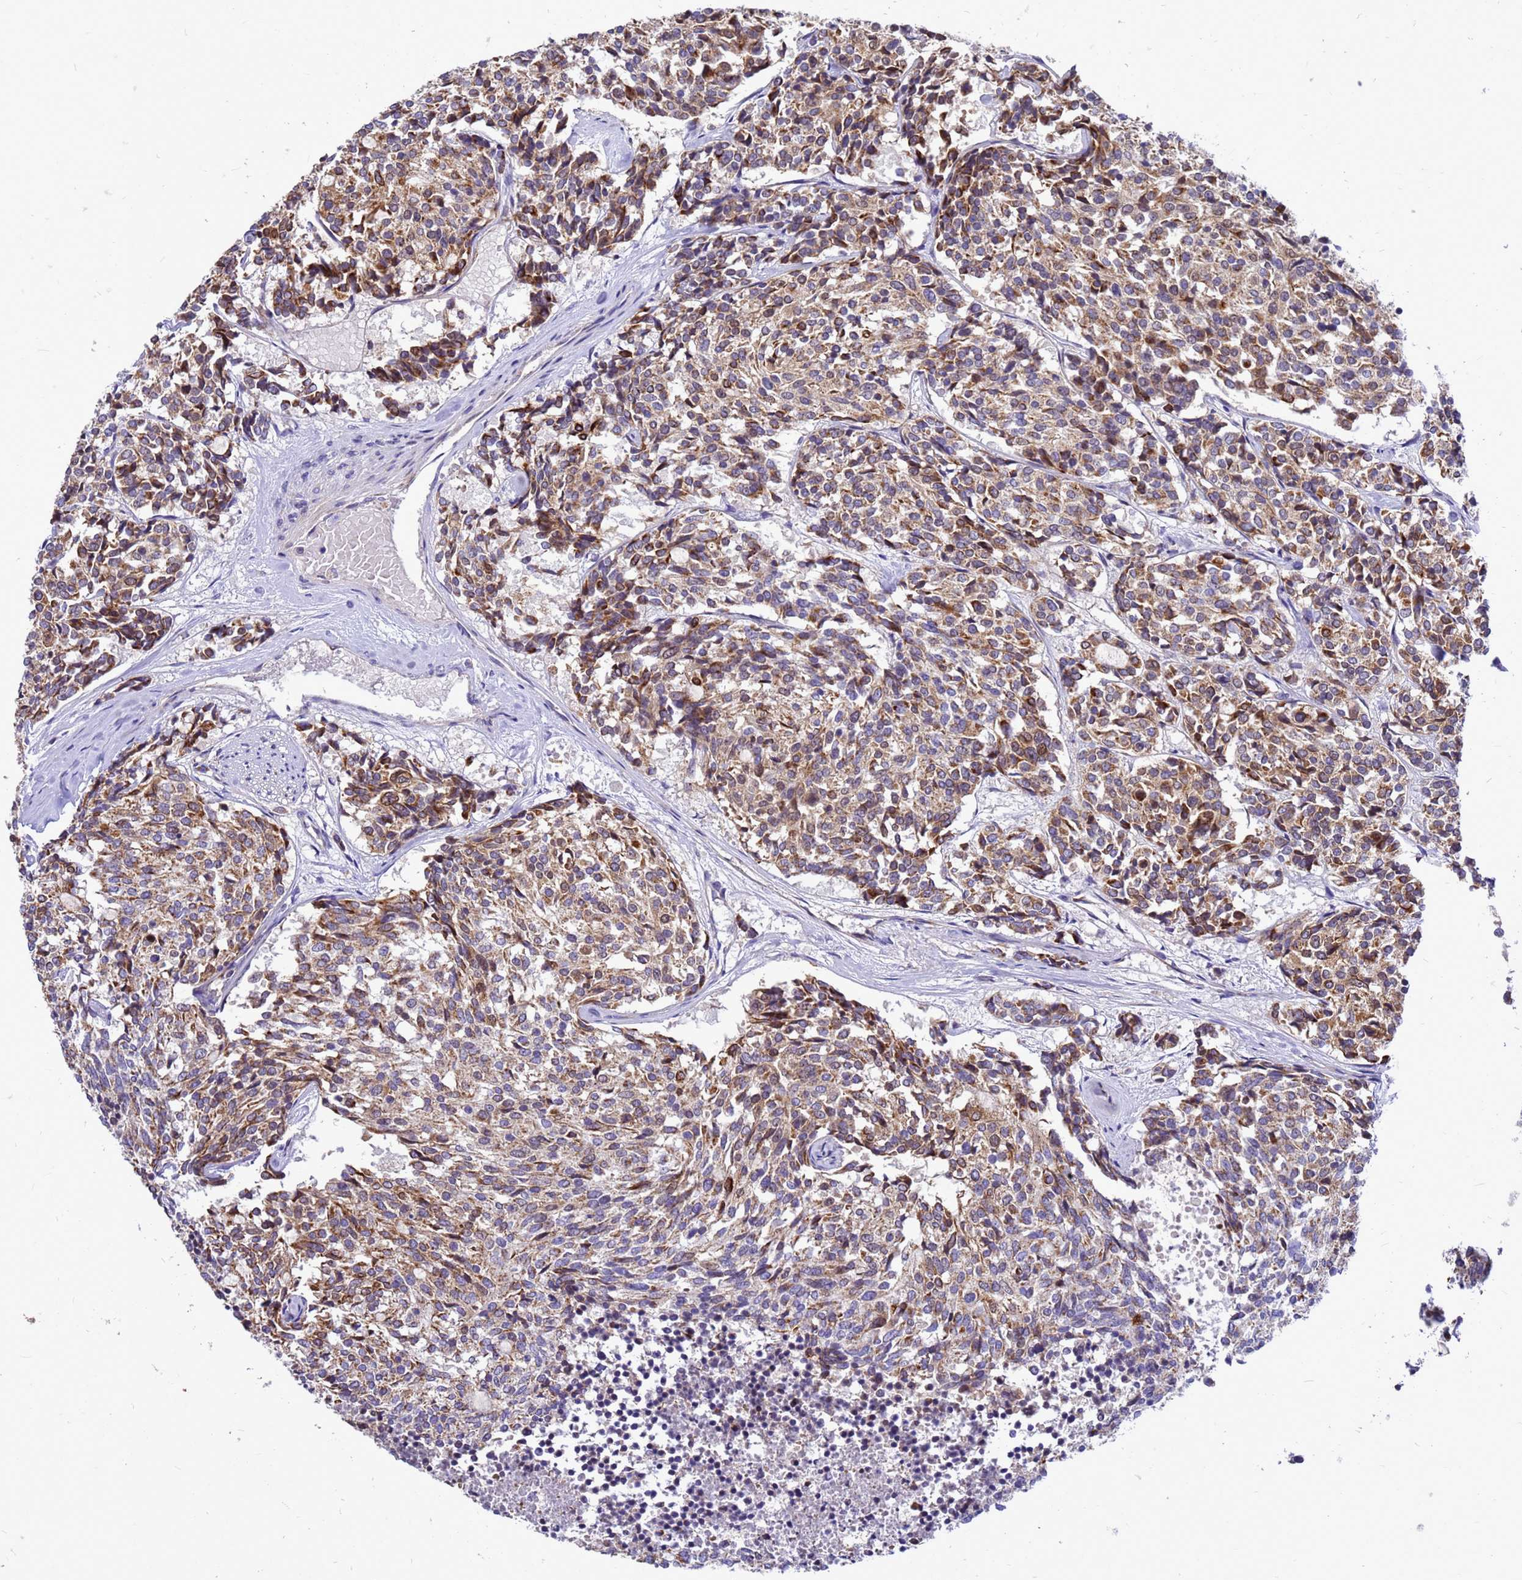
{"staining": {"intensity": "moderate", "quantity": ">75%", "location": "cytoplasmic/membranous"}, "tissue": "carcinoid", "cell_type": "Tumor cells", "image_type": "cancer", "snomed": [{"axis": "morphology", "description": "Carcinoid, malignant, NOS"}, {"axis": "topography", "description": "Pancreas"}], "caption": "This is a micrograph of IHC staining of malignant carcinoid, which shows moderate positivity in the cytoplasmic/membranous of tumor cells.", "gene": "CMC4", "patient": {"sex": "female", "age": 54}}